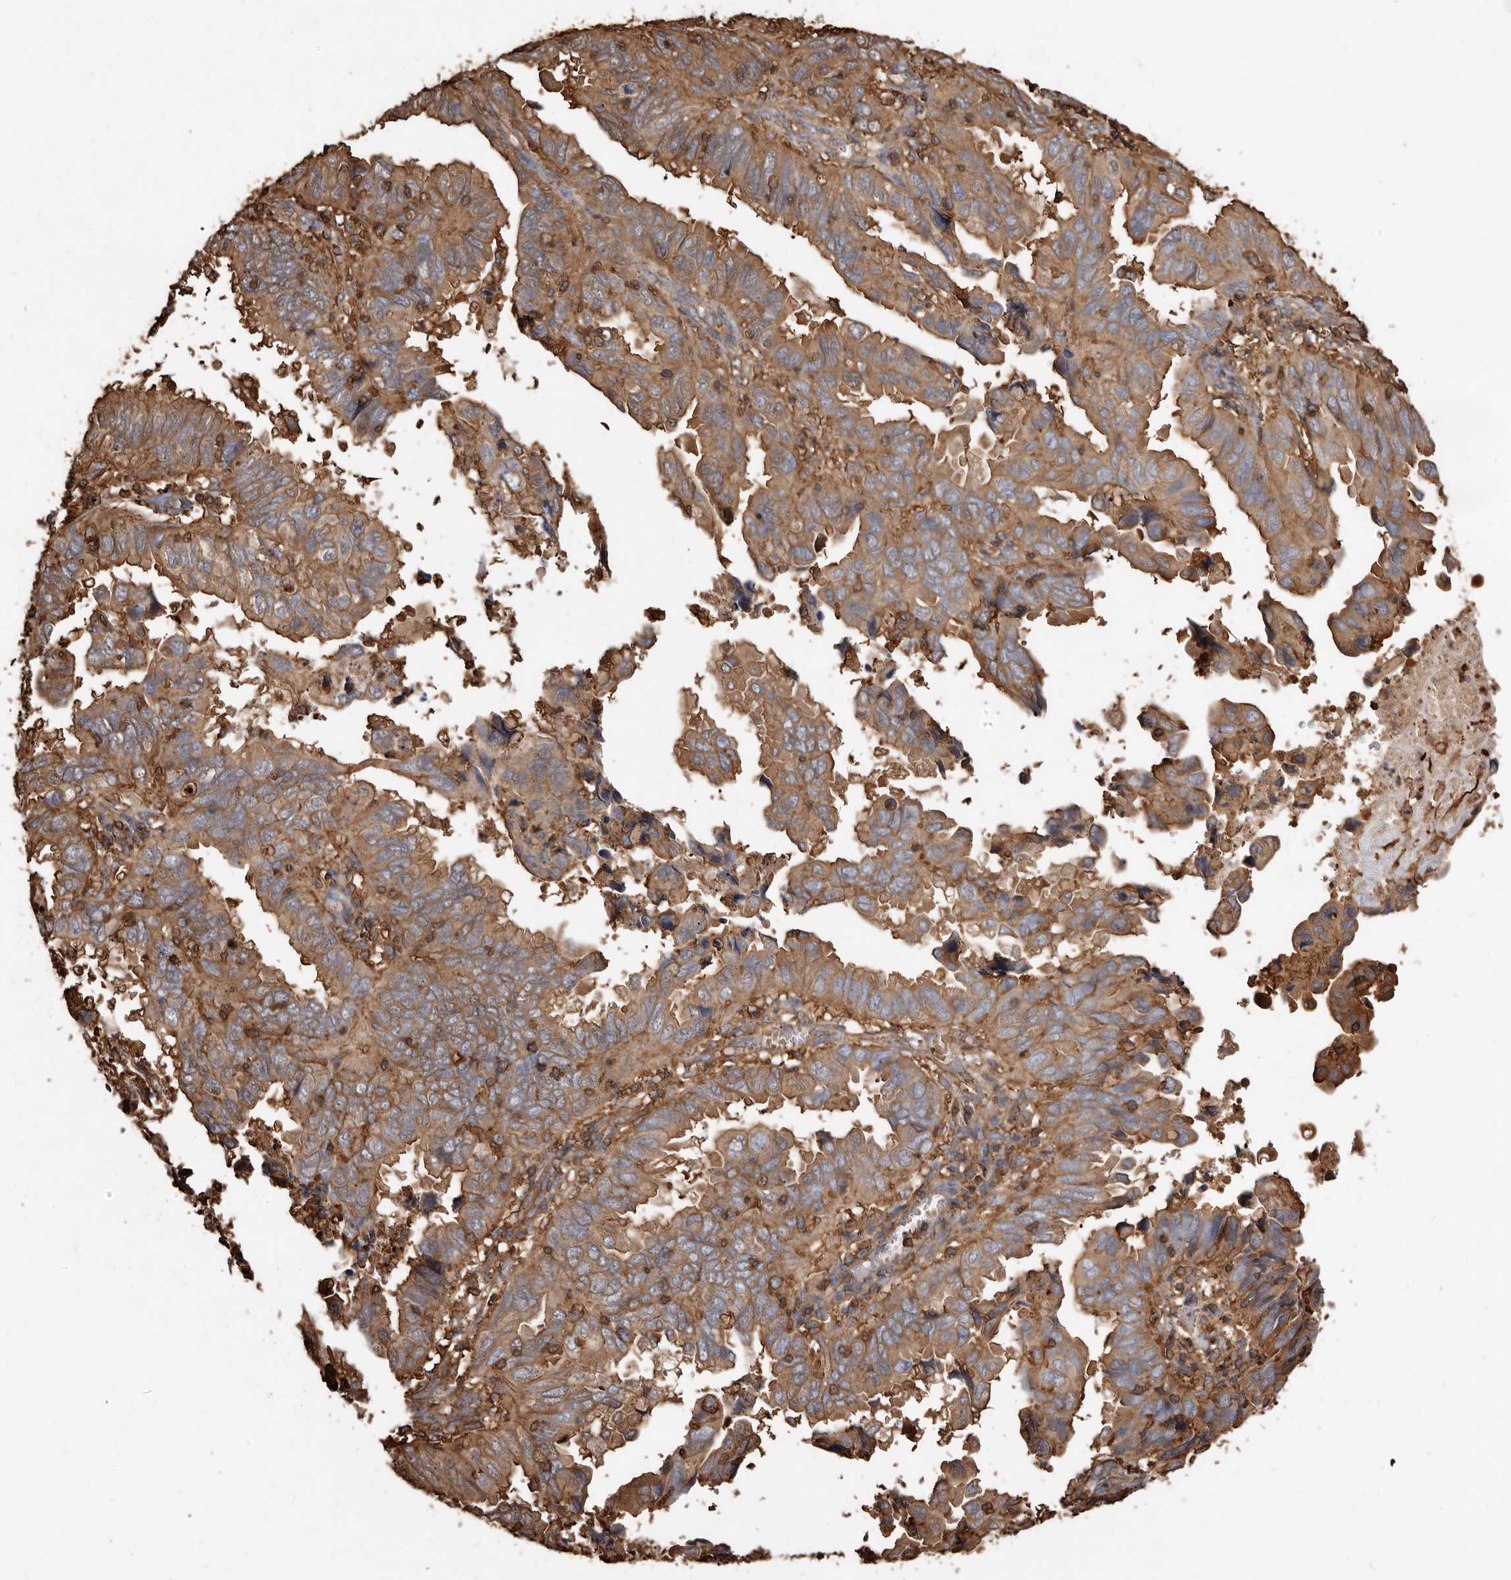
{"staining": {"intensity": "moderate", "quantity": ">75%", "location": "cytoplasmic/membranous"}, "tissue": "endometrial cancer", "cell_type": "Tumor cells", "image_type": "cancer", "snomed": [{"axis": "morphology", "description": "Adenocarcinoma, NOS"}, {"axis": "topography", "description": "Uterus"}], "caption": "Brown immunohistochemical staining in human endometrial cancer reveals moderate cytoplasmic/membranous positivity in about >75% of tumor cells. The staining was performed using DAB to visualize the protein expression in brown, while the nuclei were stained in blue with hematoxylin (Magnification: 20x).", "gene": "COQ8B", "patient": {"sex": "female", "age": 77}}